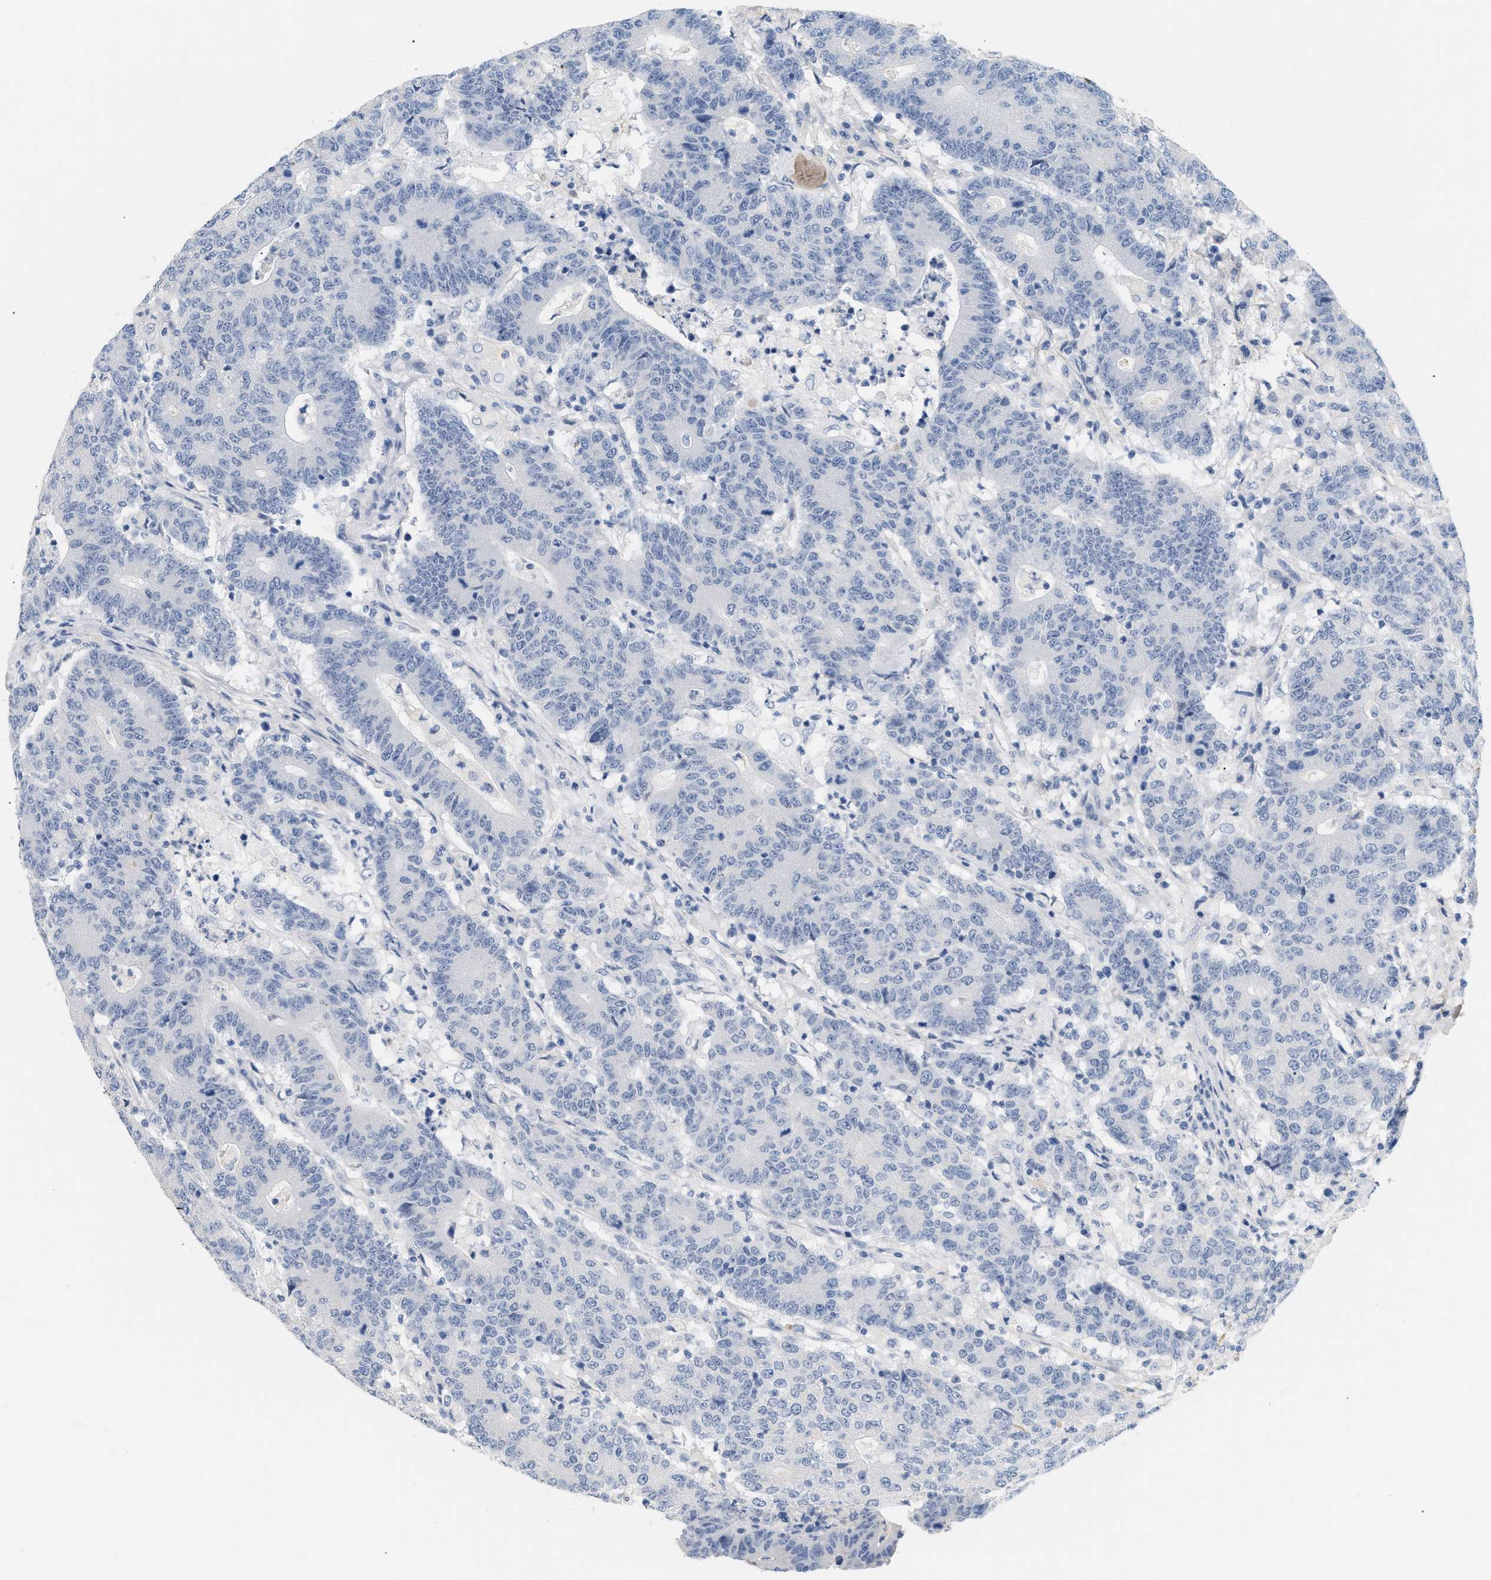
{"staining": {"intensity": "negative", "quantity": "none", "location": "none"}, "tissue": "colorectal cancer", "cell_type": "Tumor cells", "image_type": "cancer", "snomed": [{"axis": "morphology", "description": "Normal tissue, NOS"}, {"axis": "morphology", "description": "Adenocarcinoma, NOS"}, {"axis": "topography", "description": "Colon"}], "caption": "A high-resolution photomicrograph shows immunohistochemistry (IHC) staining of adenocarcinoma (colorectal), which shows no significant positivity in tumor cells.", "gene": "CFH", "patient": {"sex": "female", "age": 75}}